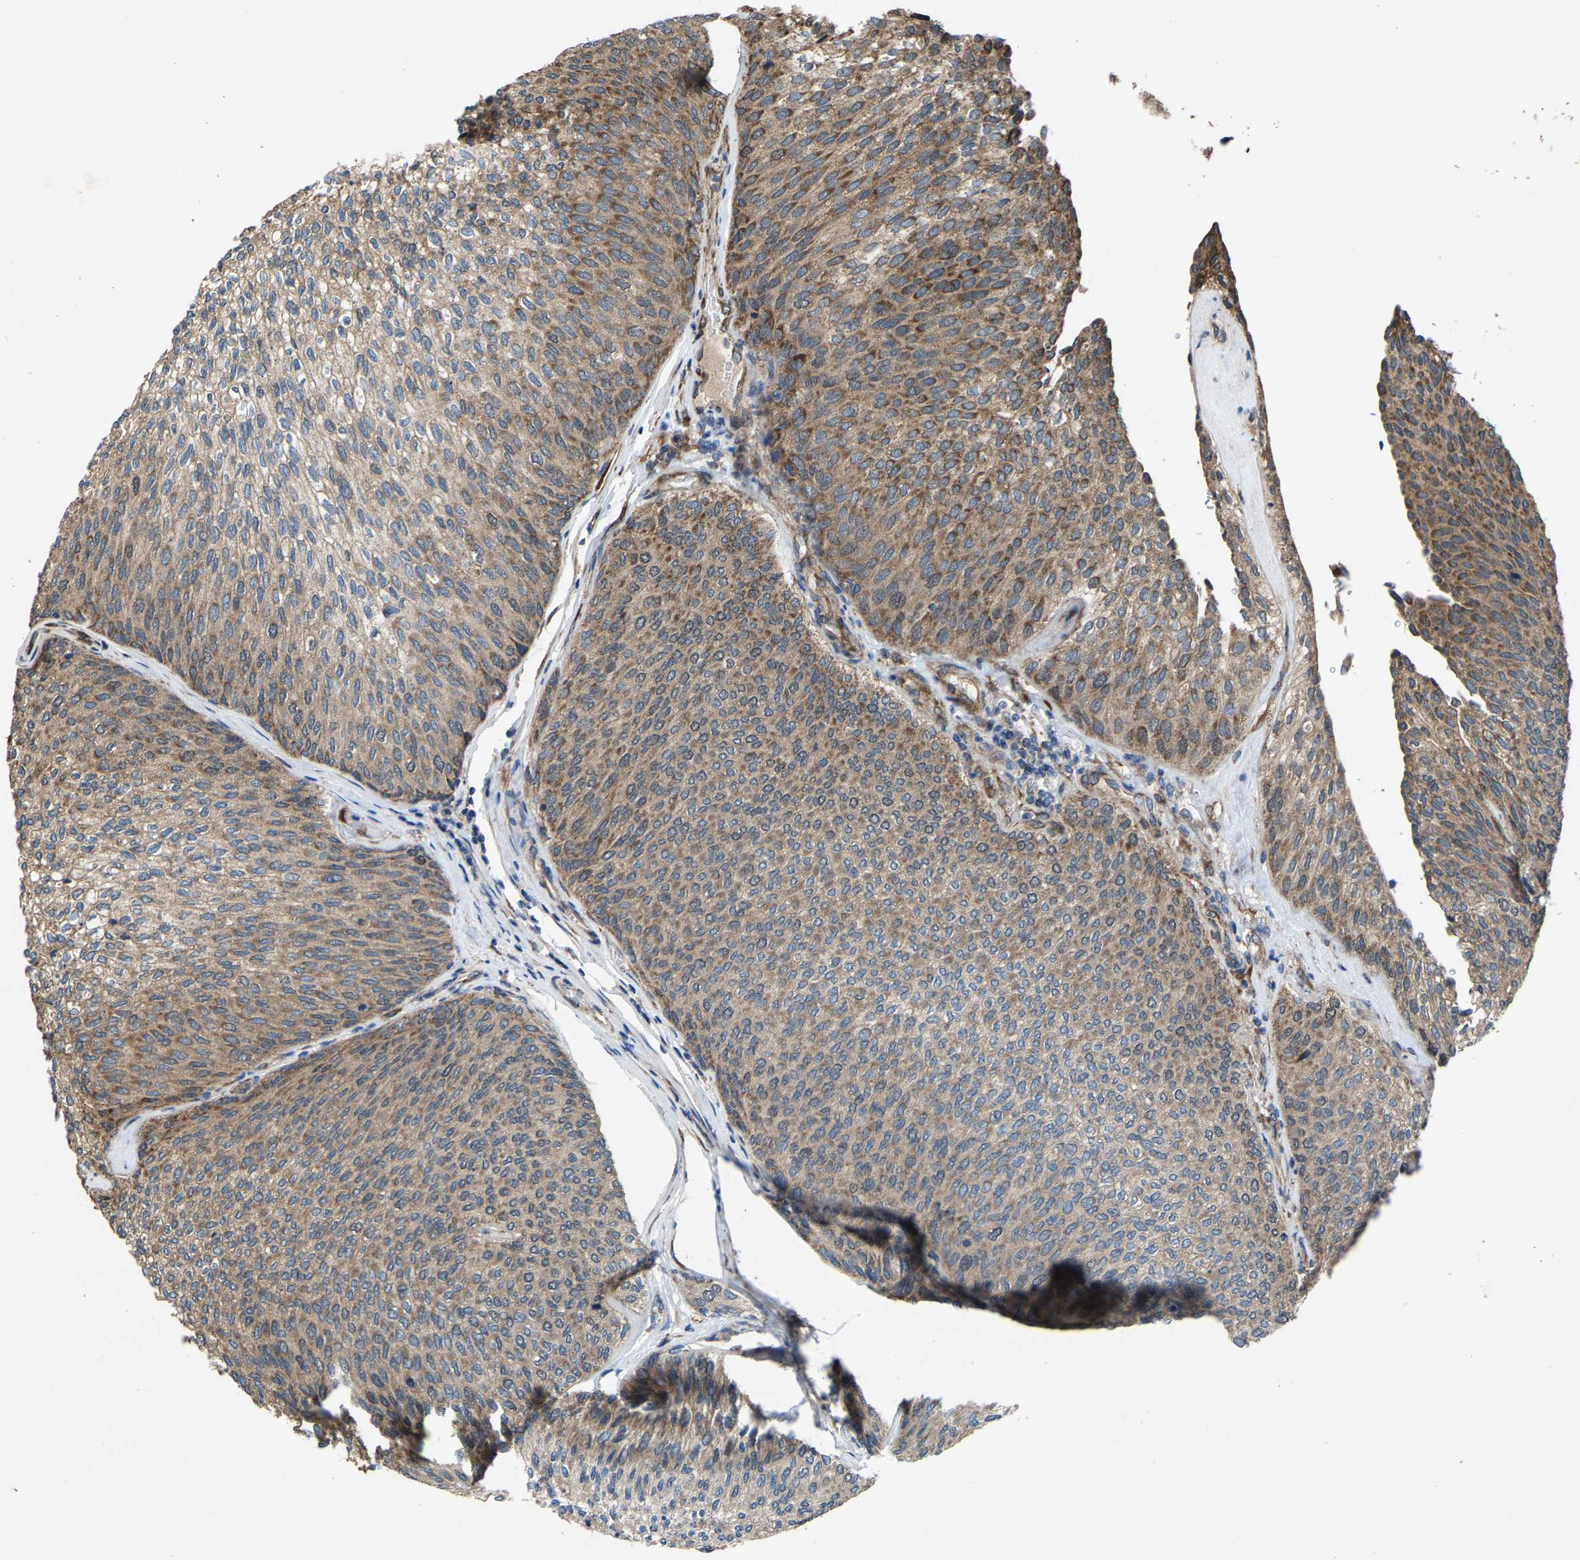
{"staining": {"intensity": "moderate", "quantity": ">75%", "location": "cytoplasmic/membranous"}, "tissue": "urothelial cancer", "cell_type": "Tumor cells", "image_type": "cancer", "snomed": [{"axis": "morphology", "description": "Urothelial carcinoma, Low grade"}, {"axis": "topography", "description": "Urinary bladder"}], "caption": "A brown stain highlights moderate cytoplasmic/membranous expression of a protein in urothelial cancer tumor cells.", "gene": "PDP1", "patient": {"sex": "female", "age": 79}}